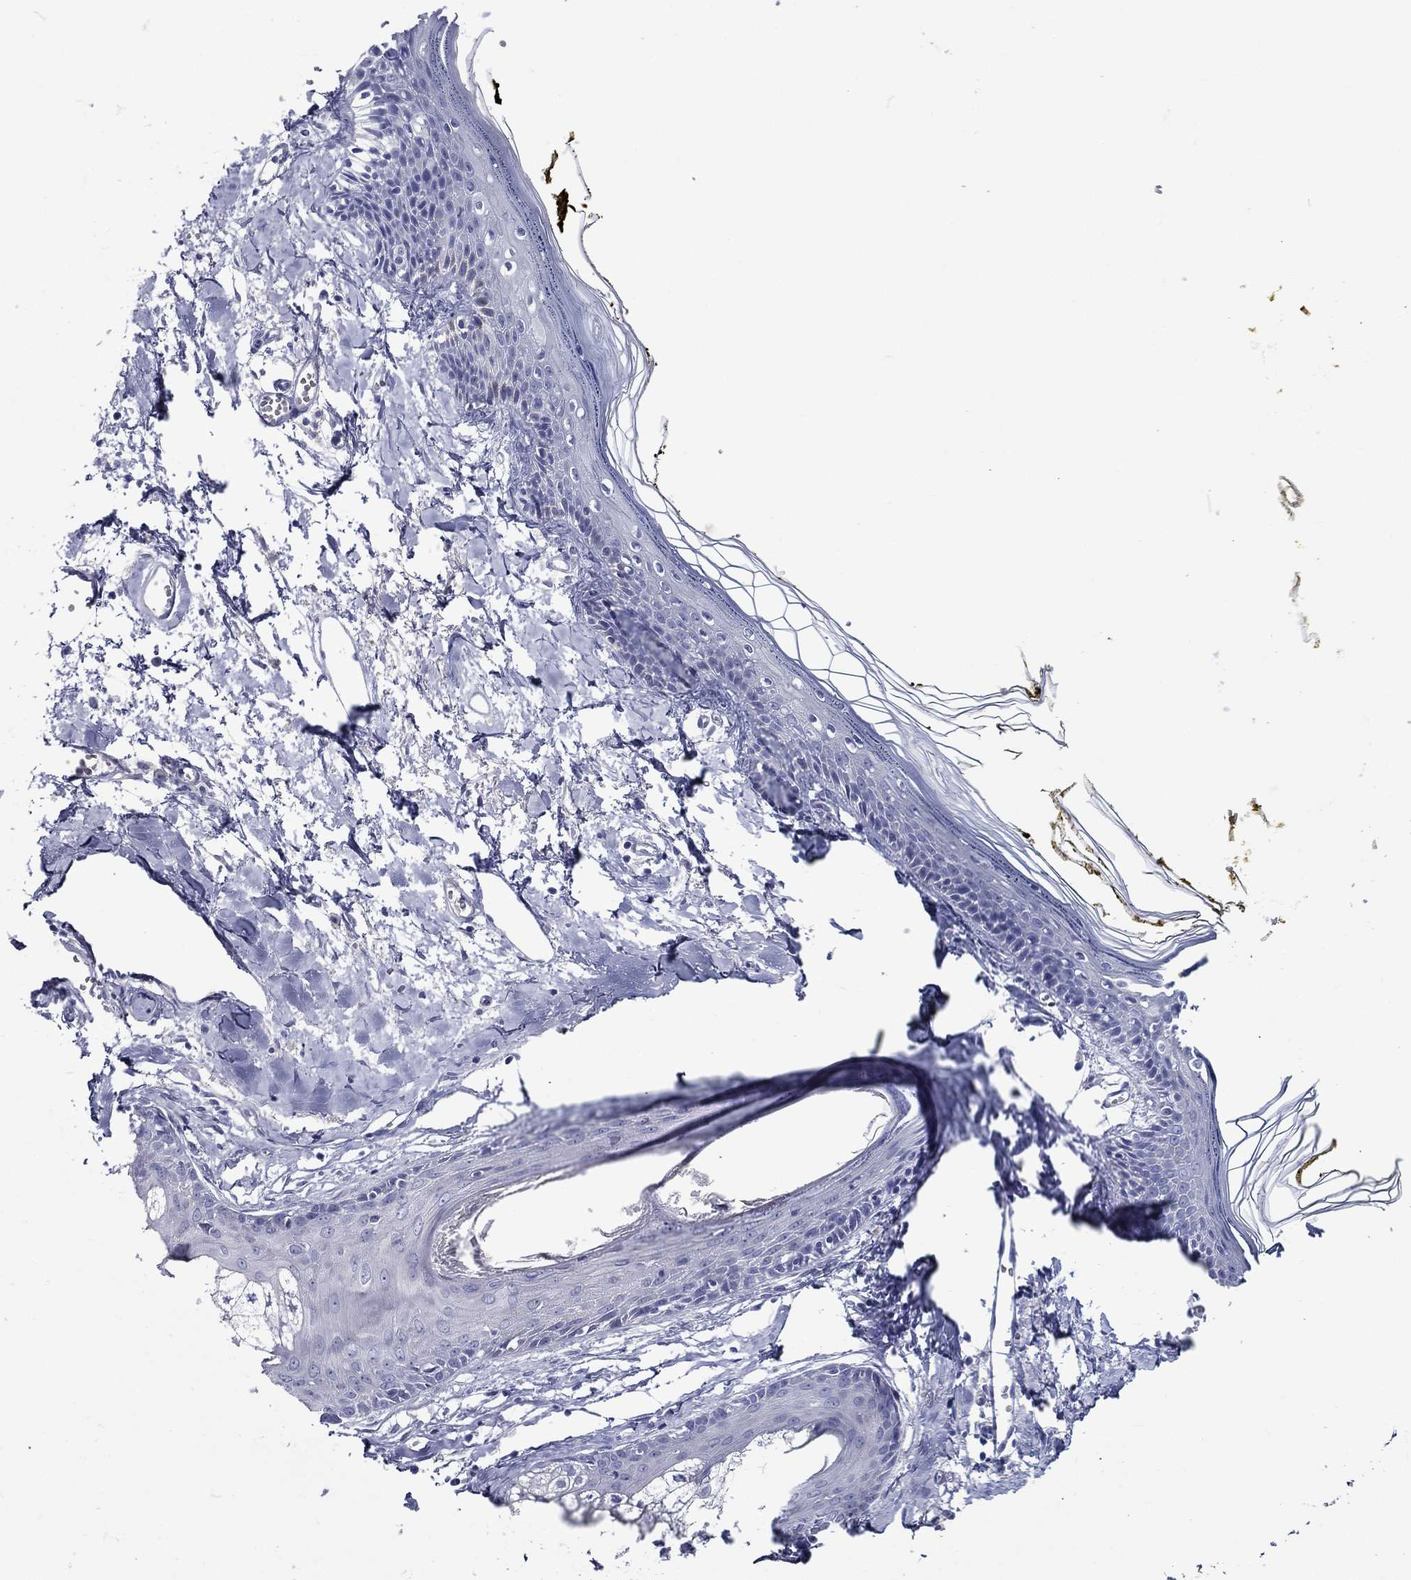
{"staining": {"intensity": "negative", "quantity": "none", "location": "none"}, "tissue": "skin", "cell_type": "Fibroblasts", "image_type": "normal", "snomed": [{"axis": "morphology", "description": "Normal tissue, NOS"}, {"axis": "topography", "description": "Skin"}], "caption": "Immunohistochemical staining of benign human skin exhibits no significant staining in fibroblasts. The staining was performed using DAB to visualize the protein expression in brown, while the nuclei were stained in blue with hematoxylin (Magnification: 20x).", "gene": "ACE2", "patient": {"sex": "male", "age": 76}}